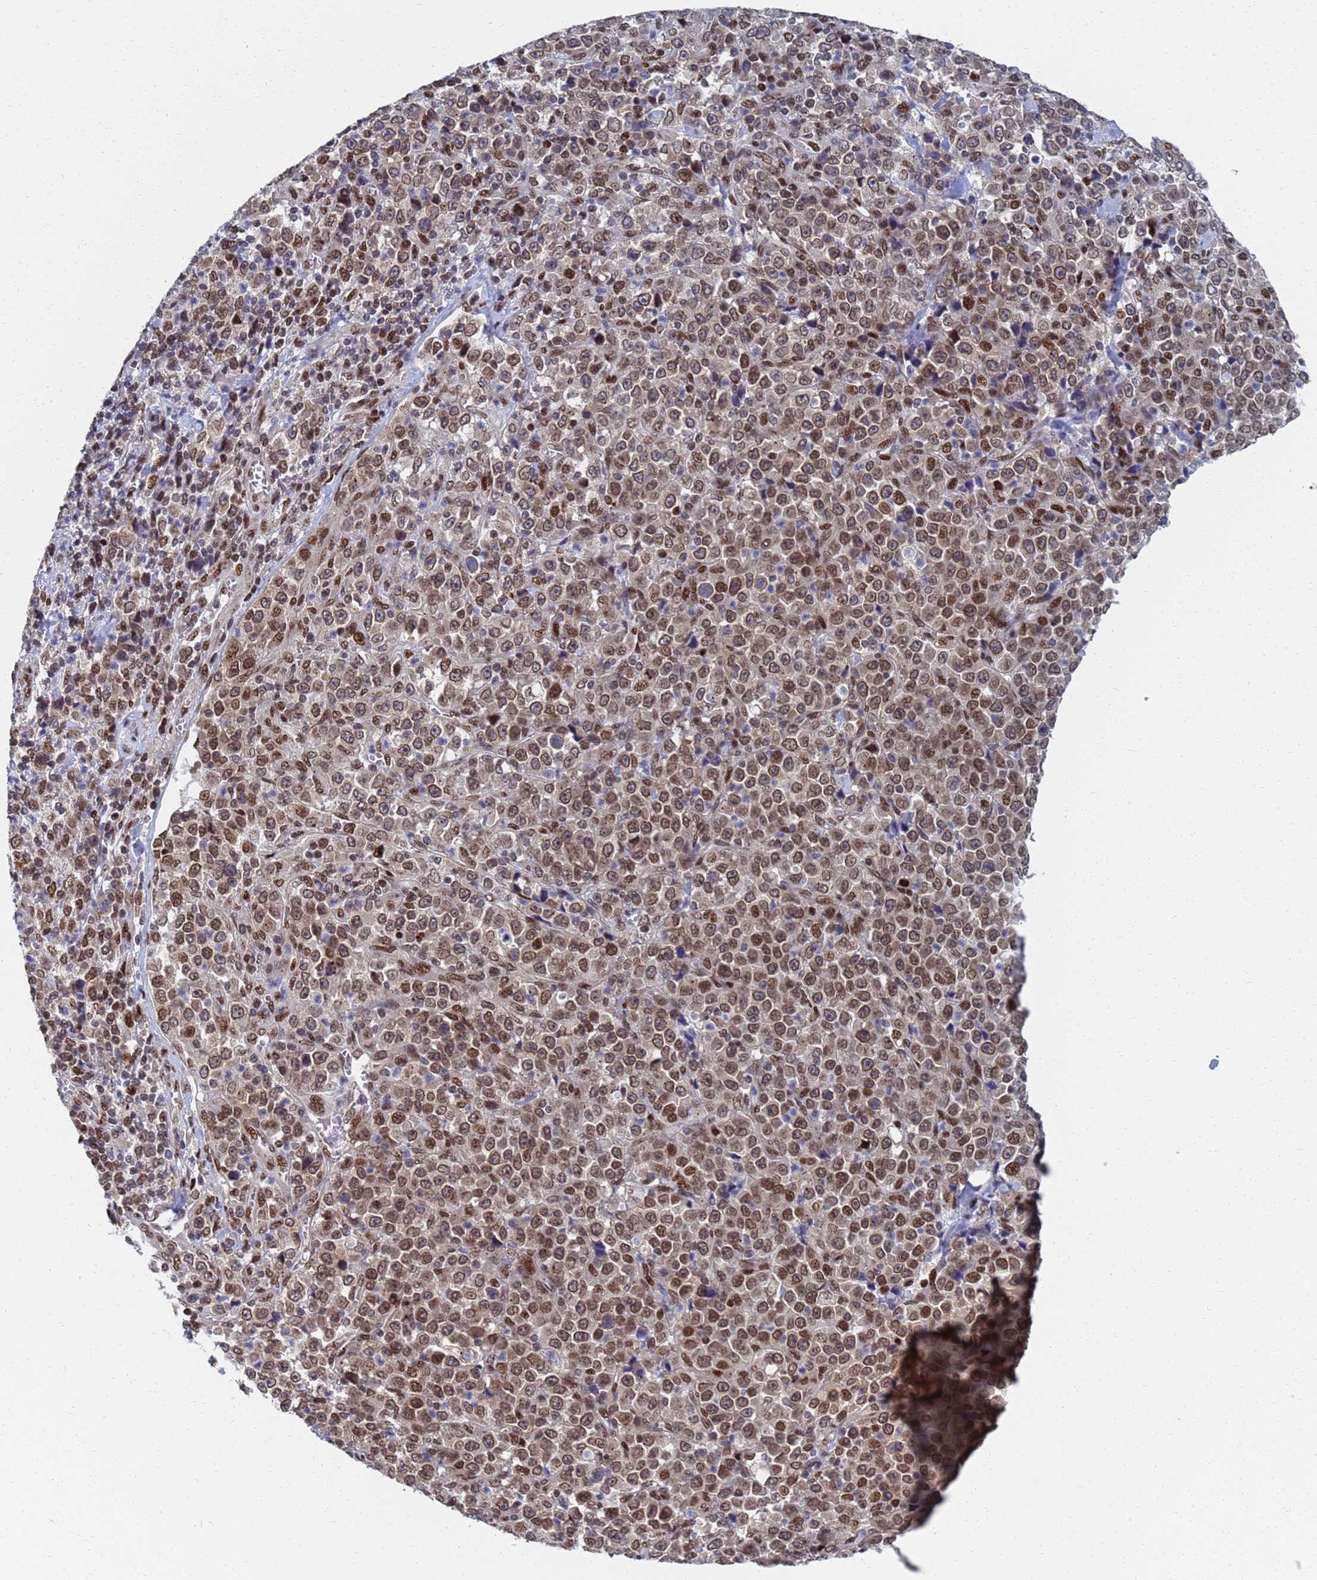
{"staining": {"intensity": "moderate", "quantity": ">75%", "location": "nuclear"}, "tissue": "stomach cancer", "cell_type": "Tumor cells", "image_type": "cancer", "snomed": [{"axis": "morphology", "description": "Normal tissue, NOS"}, {"axis": "morphology", "description": "Adenocarcinoma, NOS"}, {"axis": "topography", "description": "Stomach, upper"}, {"axis": "topography", "description": "Stomach"}], "caption": "Tumor cells show moderate nuclear expression in about >75% of cells in adenocarcinoma (stomach). (brown staining indicates protein expression, while blue staining denotes nuclei).", "gene": "AP5Z1", "patient": {"sex": "male", "age": 59}}